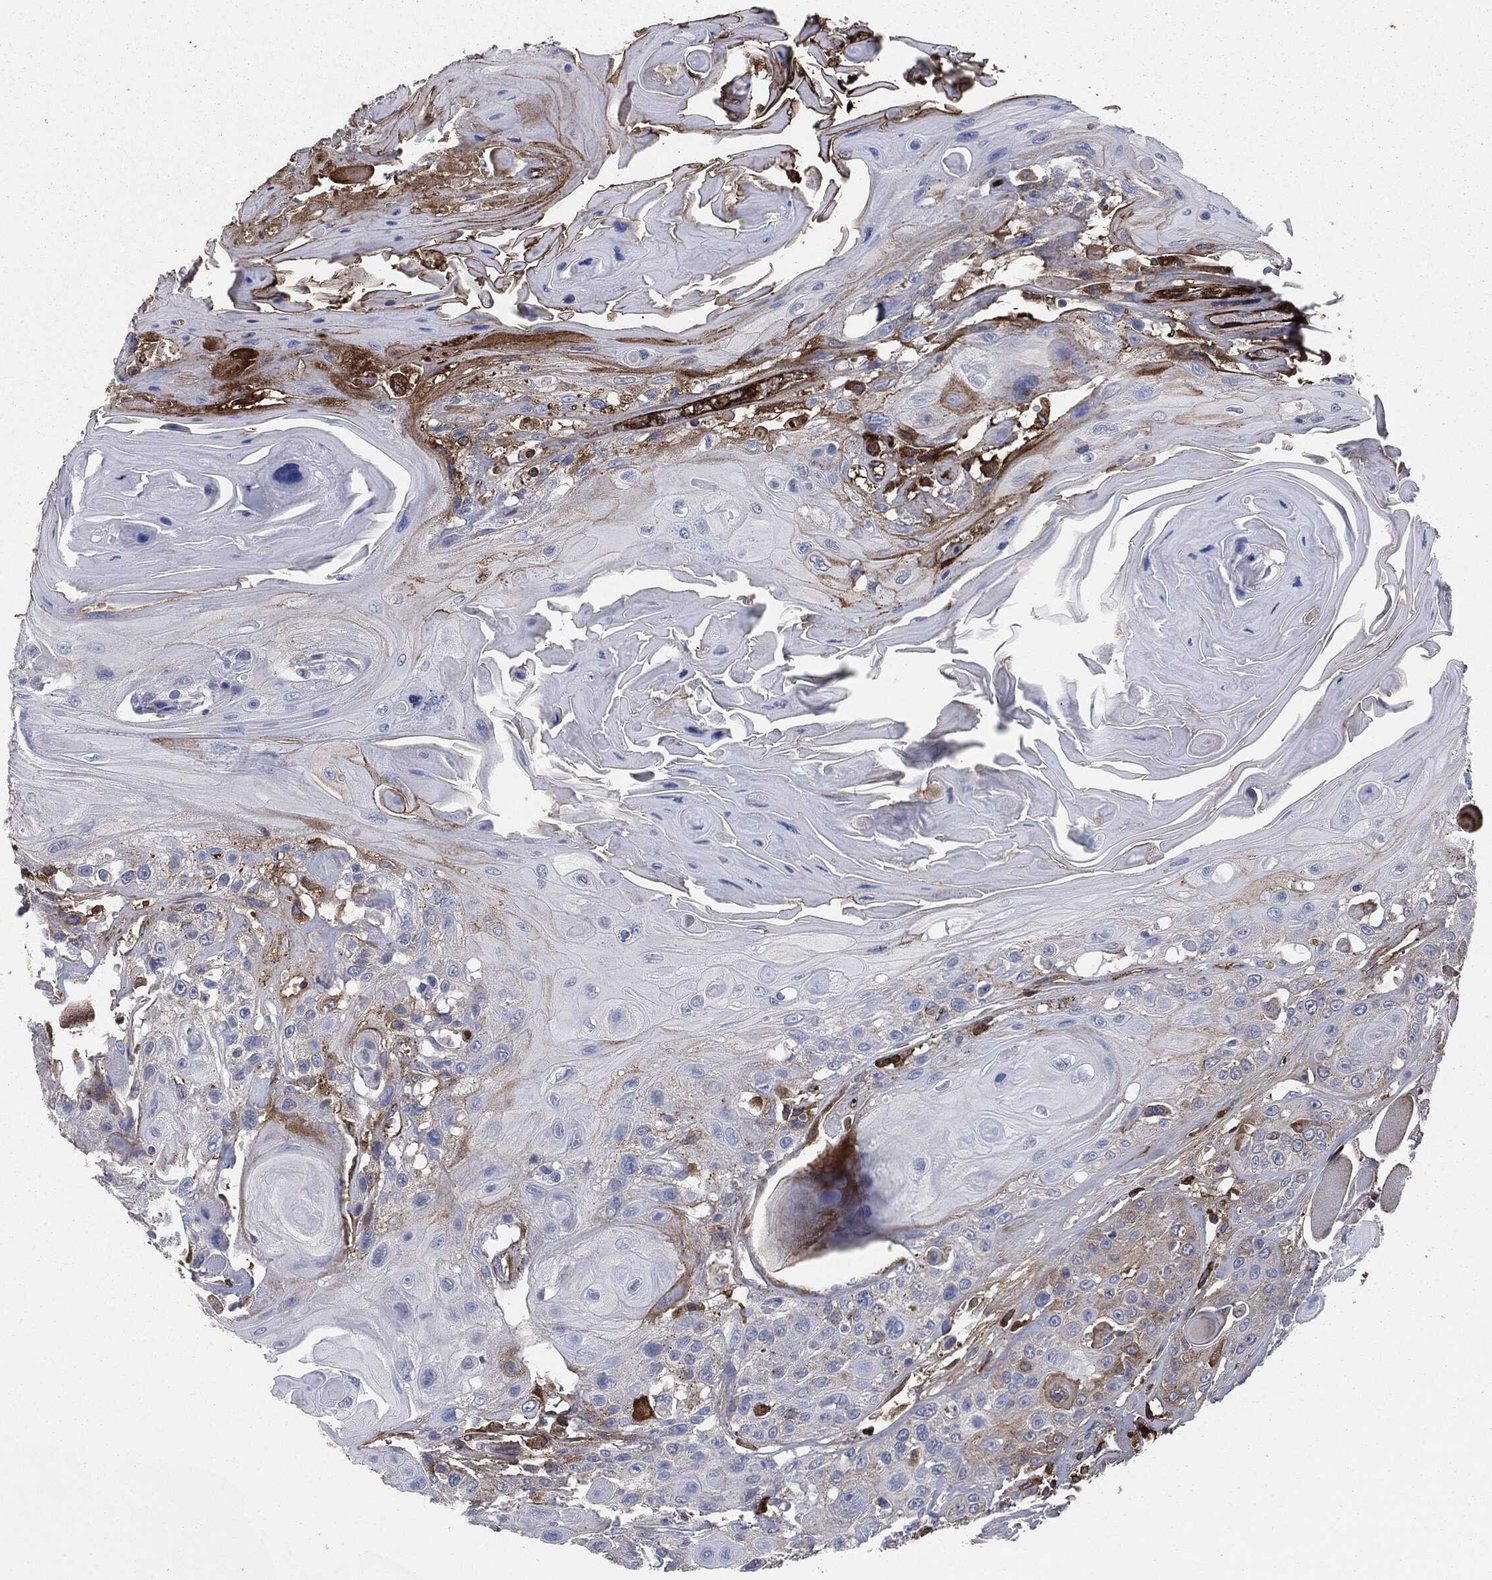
{"staining": {"intensity": "strong", "quantity": "<25%", "location": "cytoplasmic/membranous"}, "tissue": "head and neck cancer", "cell_type": "Tumor cells", "image_type": "cancer", "snomed": [{"axis": "morphology", "description": "Squamous cell carcinoma, NOS"}, {"axis": "topography", "description": "Head-Neck"}], "caption": "Strong cytoplasmic/membranous protein expression is appreciated in approximately <25% of tumor cells in head and neck cancer (squamous cell carcinoma).", "gene": "APOB", "patient": {"sex": "female", "age": 59}}